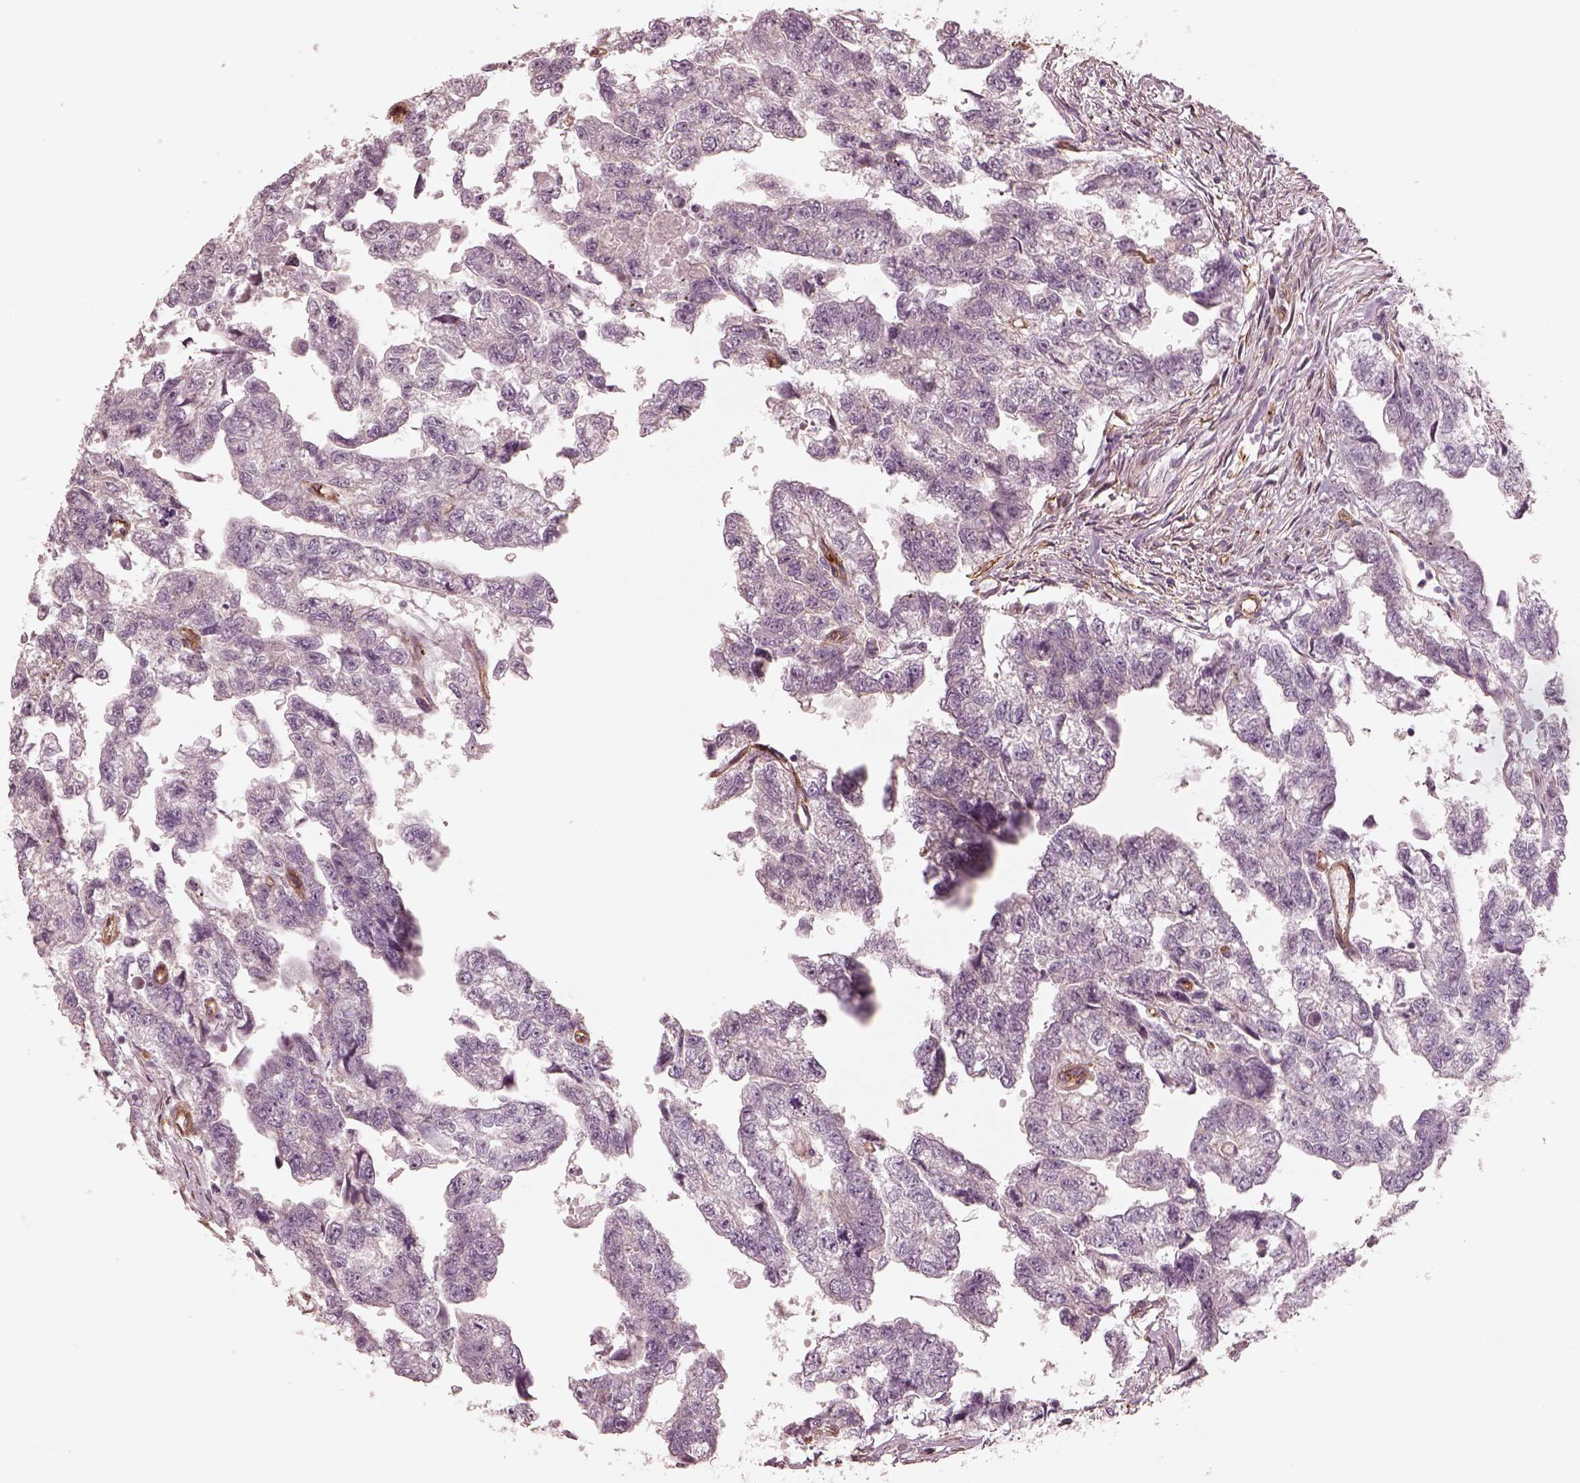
{"staining": {"intensity": "negative", "quantity": "none", "location": "none"}, "tissue": "testis cancer", "cell_type": "Tumor cells", "image_type": "cancer", "snomed": [{"axis": "morphology", "description": "Carcinoma, Embryonal, NOS"}, {"axis": "morphology", "description": "Teratoma, malignant, NOS"}, {"axis": "topography", "description": "Testis"}], "caption": "A micrograph of human testis cancer is negative for staining in tumor cells. (Stains: DAB immunohistochemistry (IHC) with hematoxylin counter stain, Microscopy: brightfield microscopy at high magnification).", "gene": "CRYM", "patient": {"sex": "male", "age": 44}}